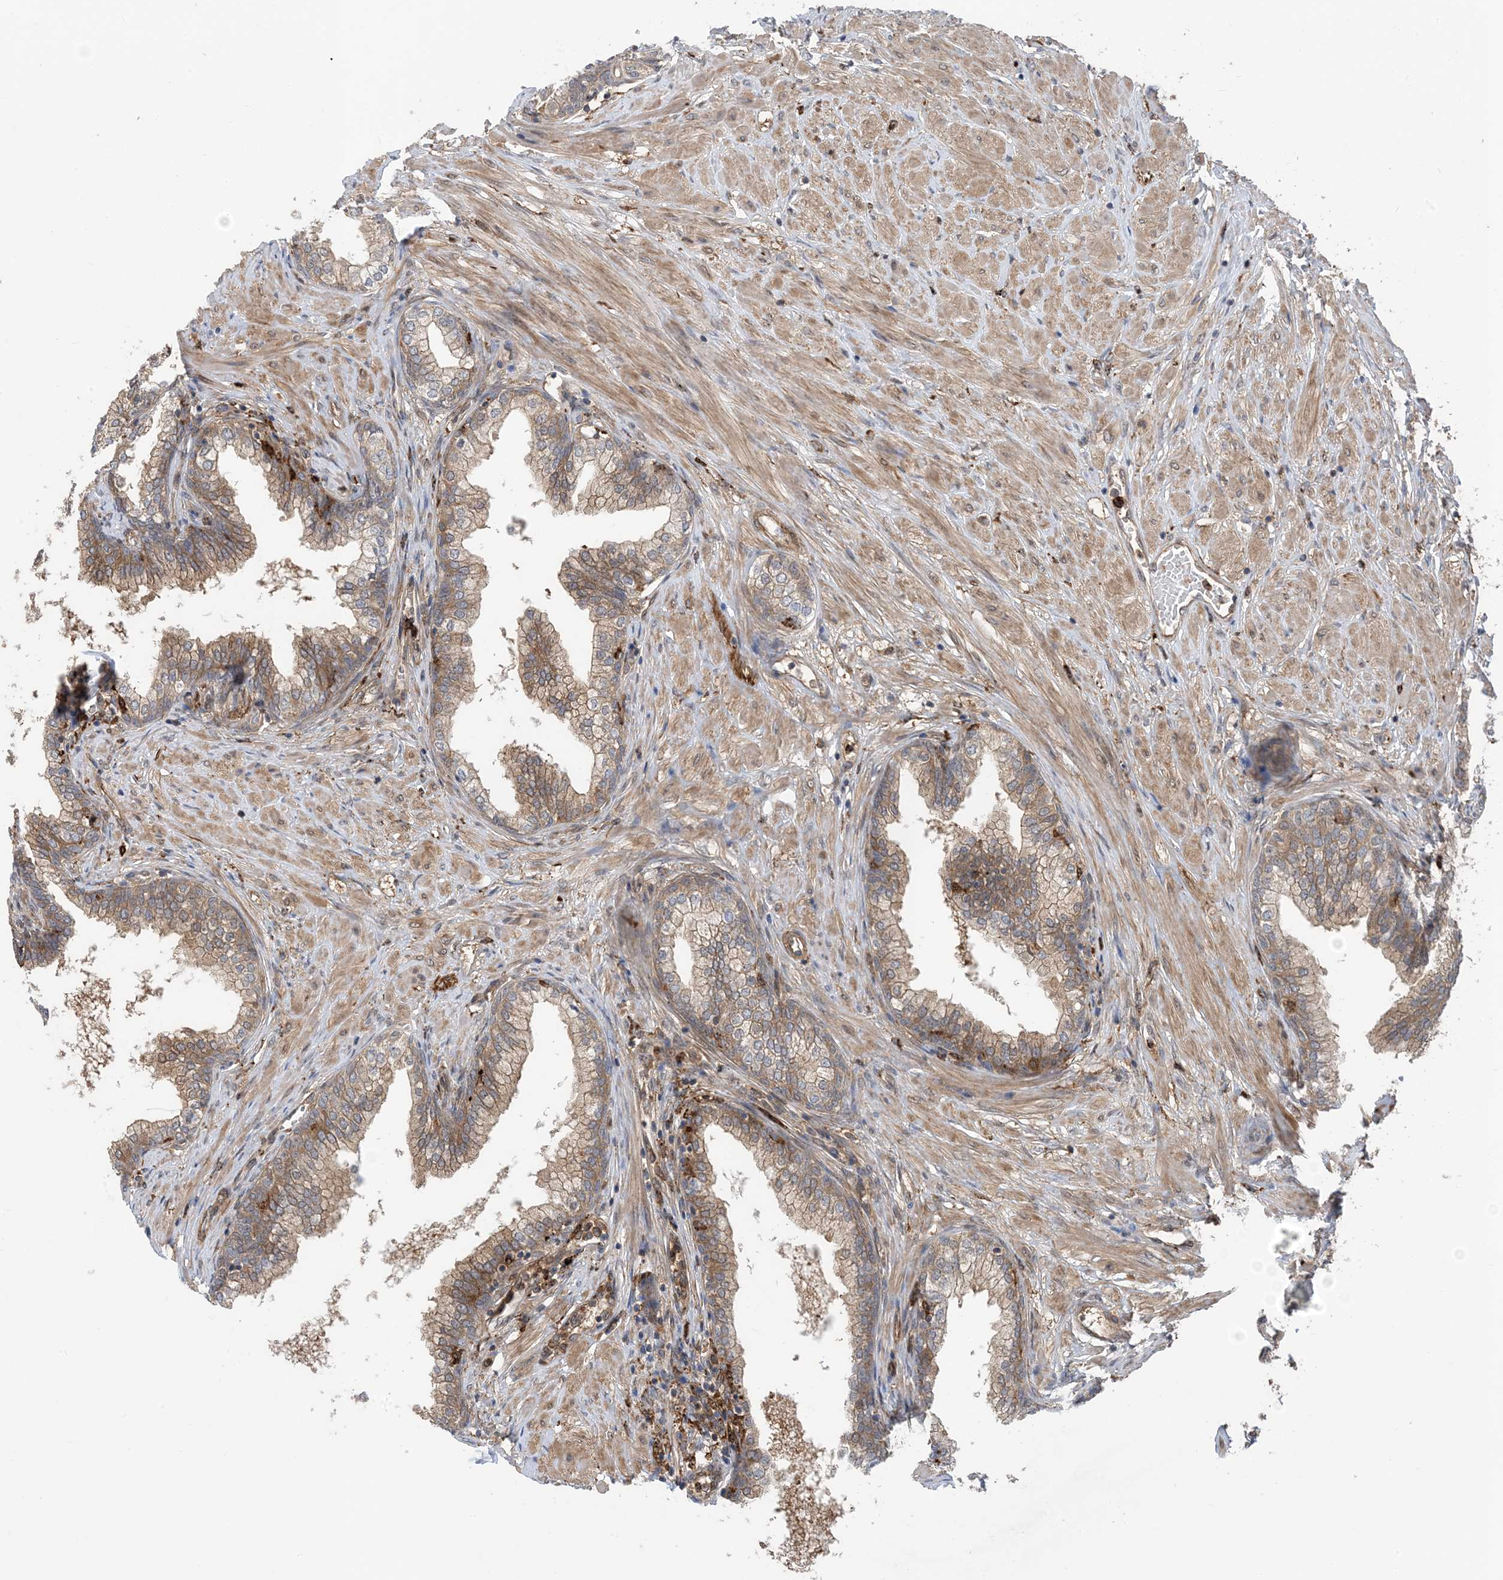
{"staining": {"intensity": "moderate", "quantity": ">75%", "location": "cytoplasmic/membranous"}, "tissue": "prostate", "cell_type": "Glandular cells", "image_type": "normal", "snomed": [{"axis": "morphology", "description": "Normal tissue, NOS"}, {"axis": "morphology", "description": "Urothelial carcinoma, Low grade"}, {"axis": "topography", "description": "Urinary bladder"}, {"axis": "topography", "description": "Prostate"}], "caption": "Protein expression analysis of normal prostate shows moderate cytoplasmic/membranous expression in approximately >75% of glandular cells. The staining was performed using DAB (3,3'-diaminobenzidine) to visualize the protein expression in brown, while the nuclei were stained in blue with hematoxylin (Magnification: 20x).", "gene": "HS1BP3", "patient": {"sex": "male", "age": 60}}